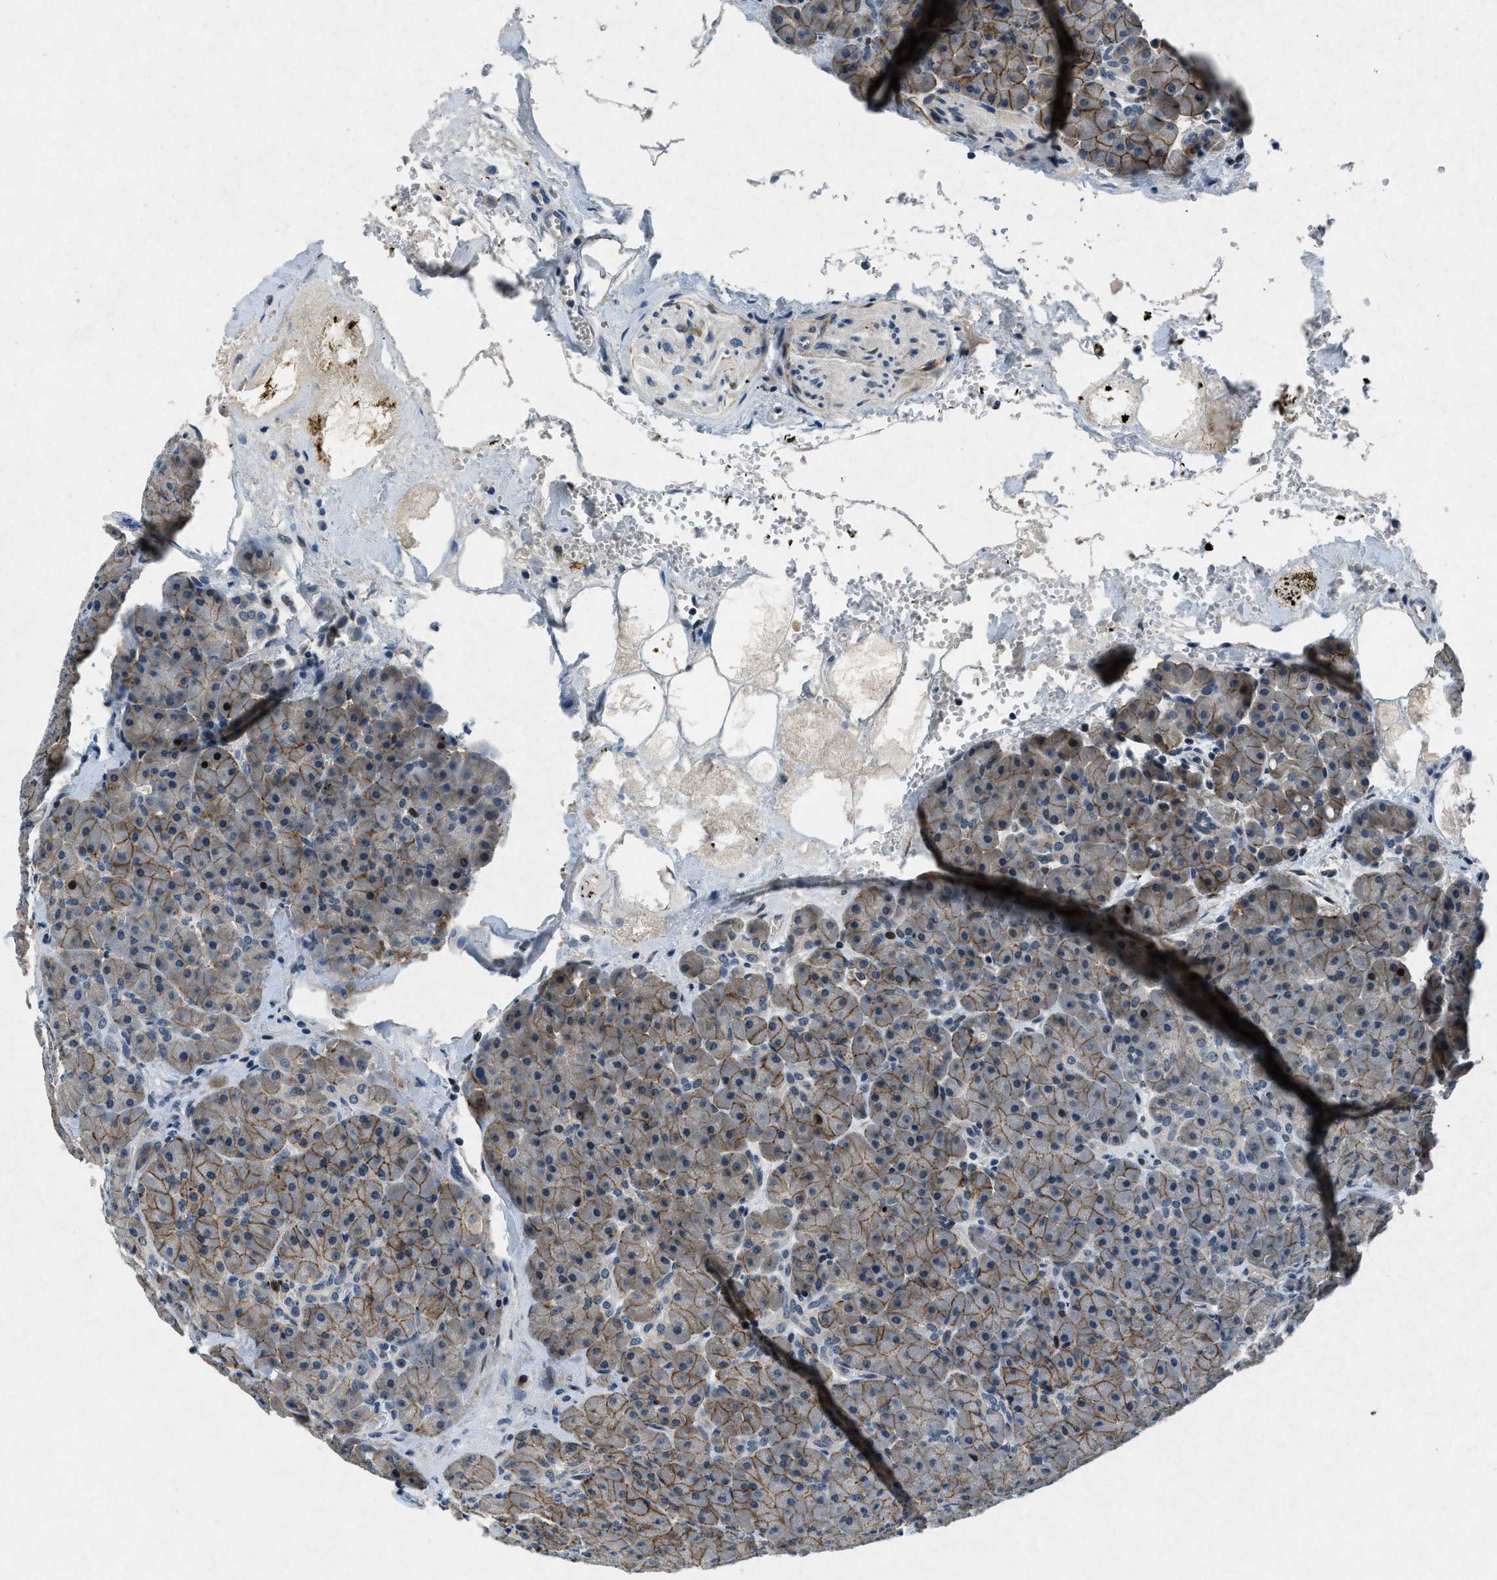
{"staining": {"intensity": "moderate", "quantity": "25%-75%", "location": "cytoplasmic/membranous,nuclear"}, "tissue": "pancreas", "cell_type": "Exocrine glandular cells", "image_type": "normal", "snomed": [{"axis": "morphology", "description": "Normal tissue, NOS"}, {"axis": "topography", "description": "Pancreas"}], "caption": "DAB immunohistochemical staining of benign human pancreas shows moderate cytoplasmic/membranous,nuclear protein expression in about 25%-75% of exocrine glandular cells. (DAB = brown stain, brightfield microscopy at high magnification).", "gene": "PHLDA1", "patient": {"sex": "male", "age": 66}}